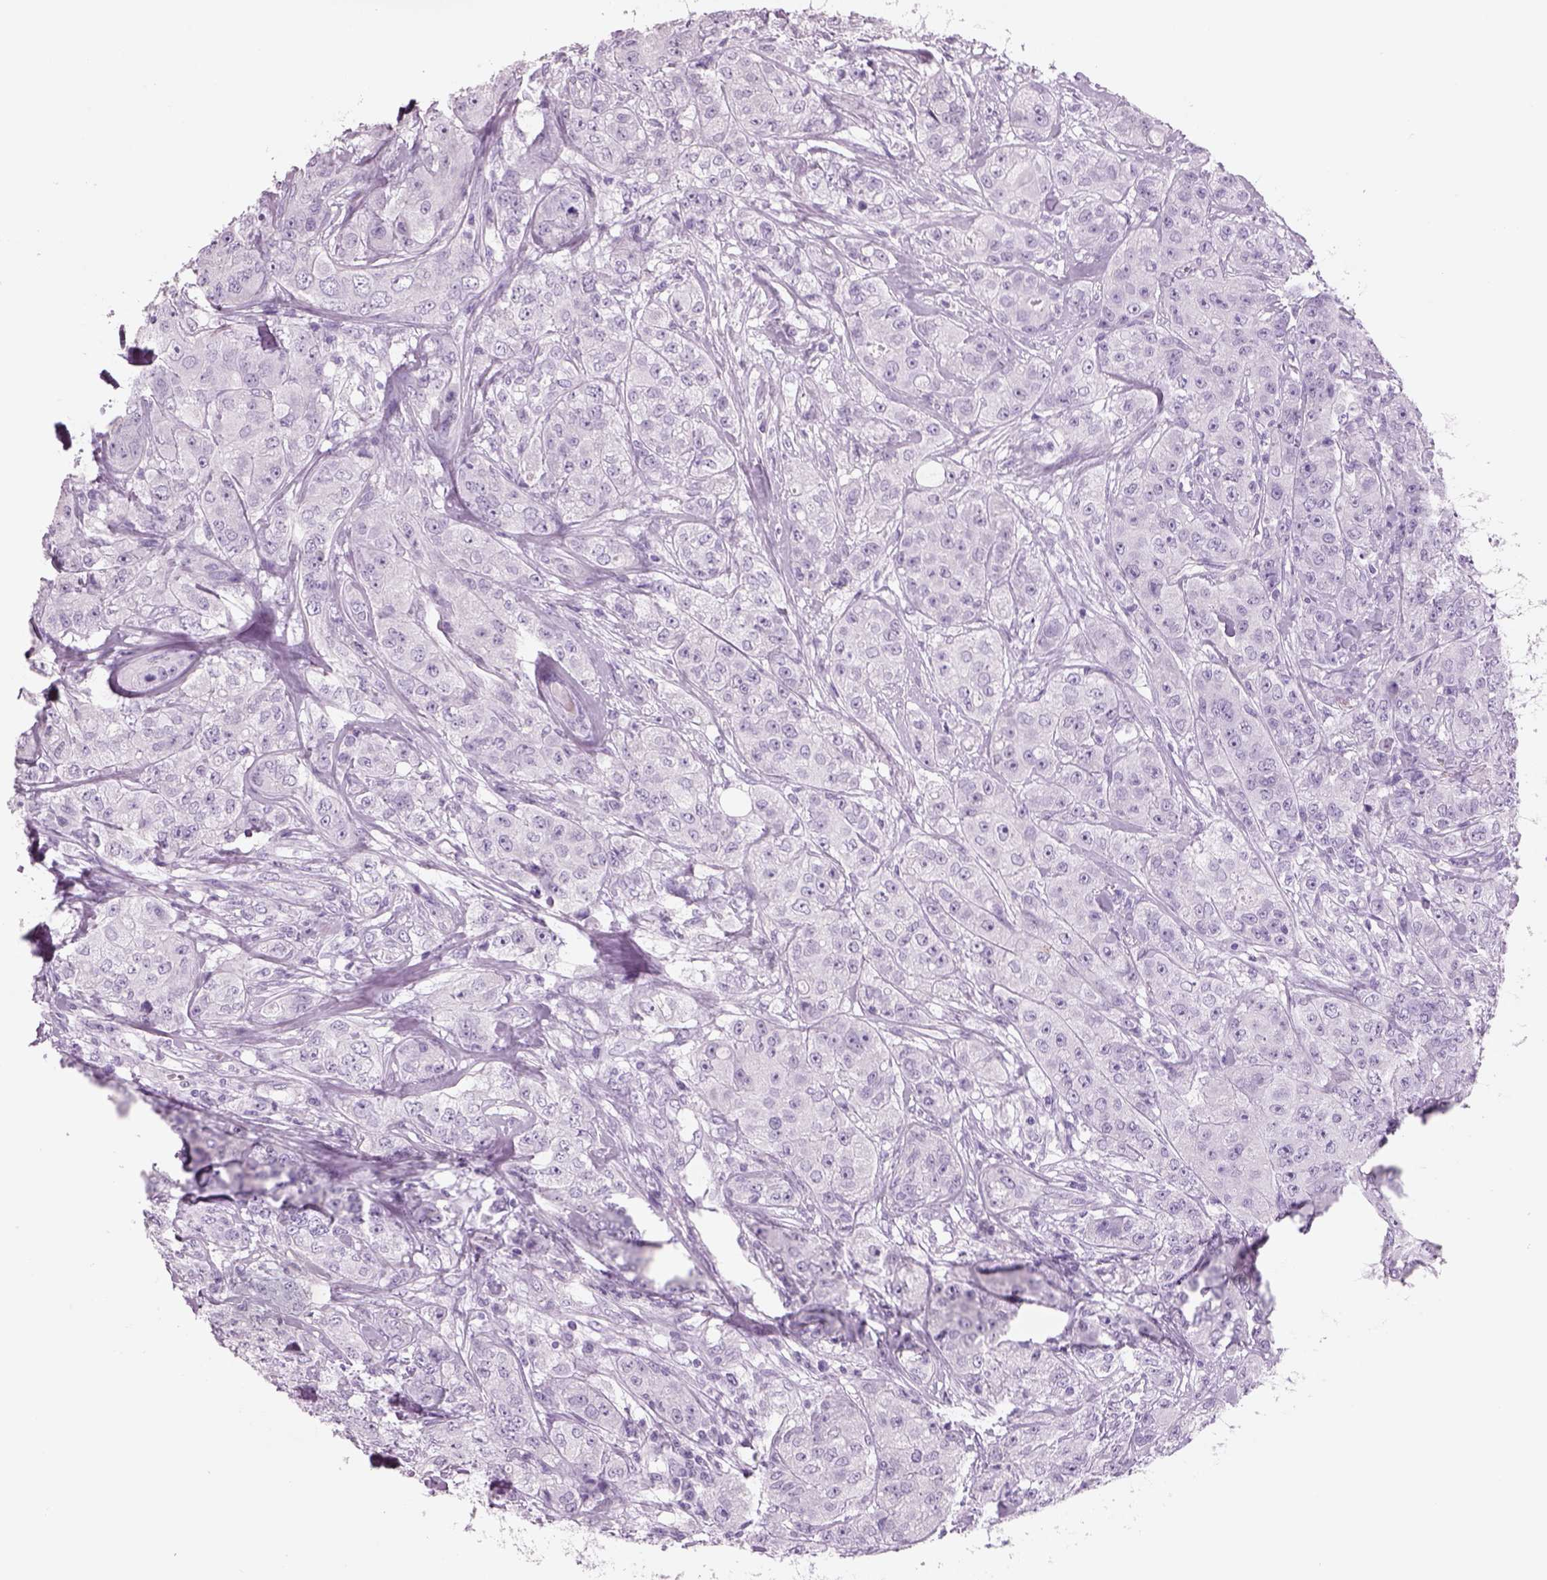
{"staining": {"intensity": "negative", "quantity": "none", "location": "none"}, "tissue": "breast cancer", "cell_type": "Tumor cells", "image_type": "cancer", "snomed": [{"axis": "morphology", "description": "Duct carcinoma"}, {"axis": "topography", "description": "Breast"}], "caption": "This is an immunohistochemistry photomicrograph of breast cancer (invasive ductal carcinoma). There is no expression in tumor cells.", "gene": "RHO", "patient": {"sex": "female", "age": 43}}